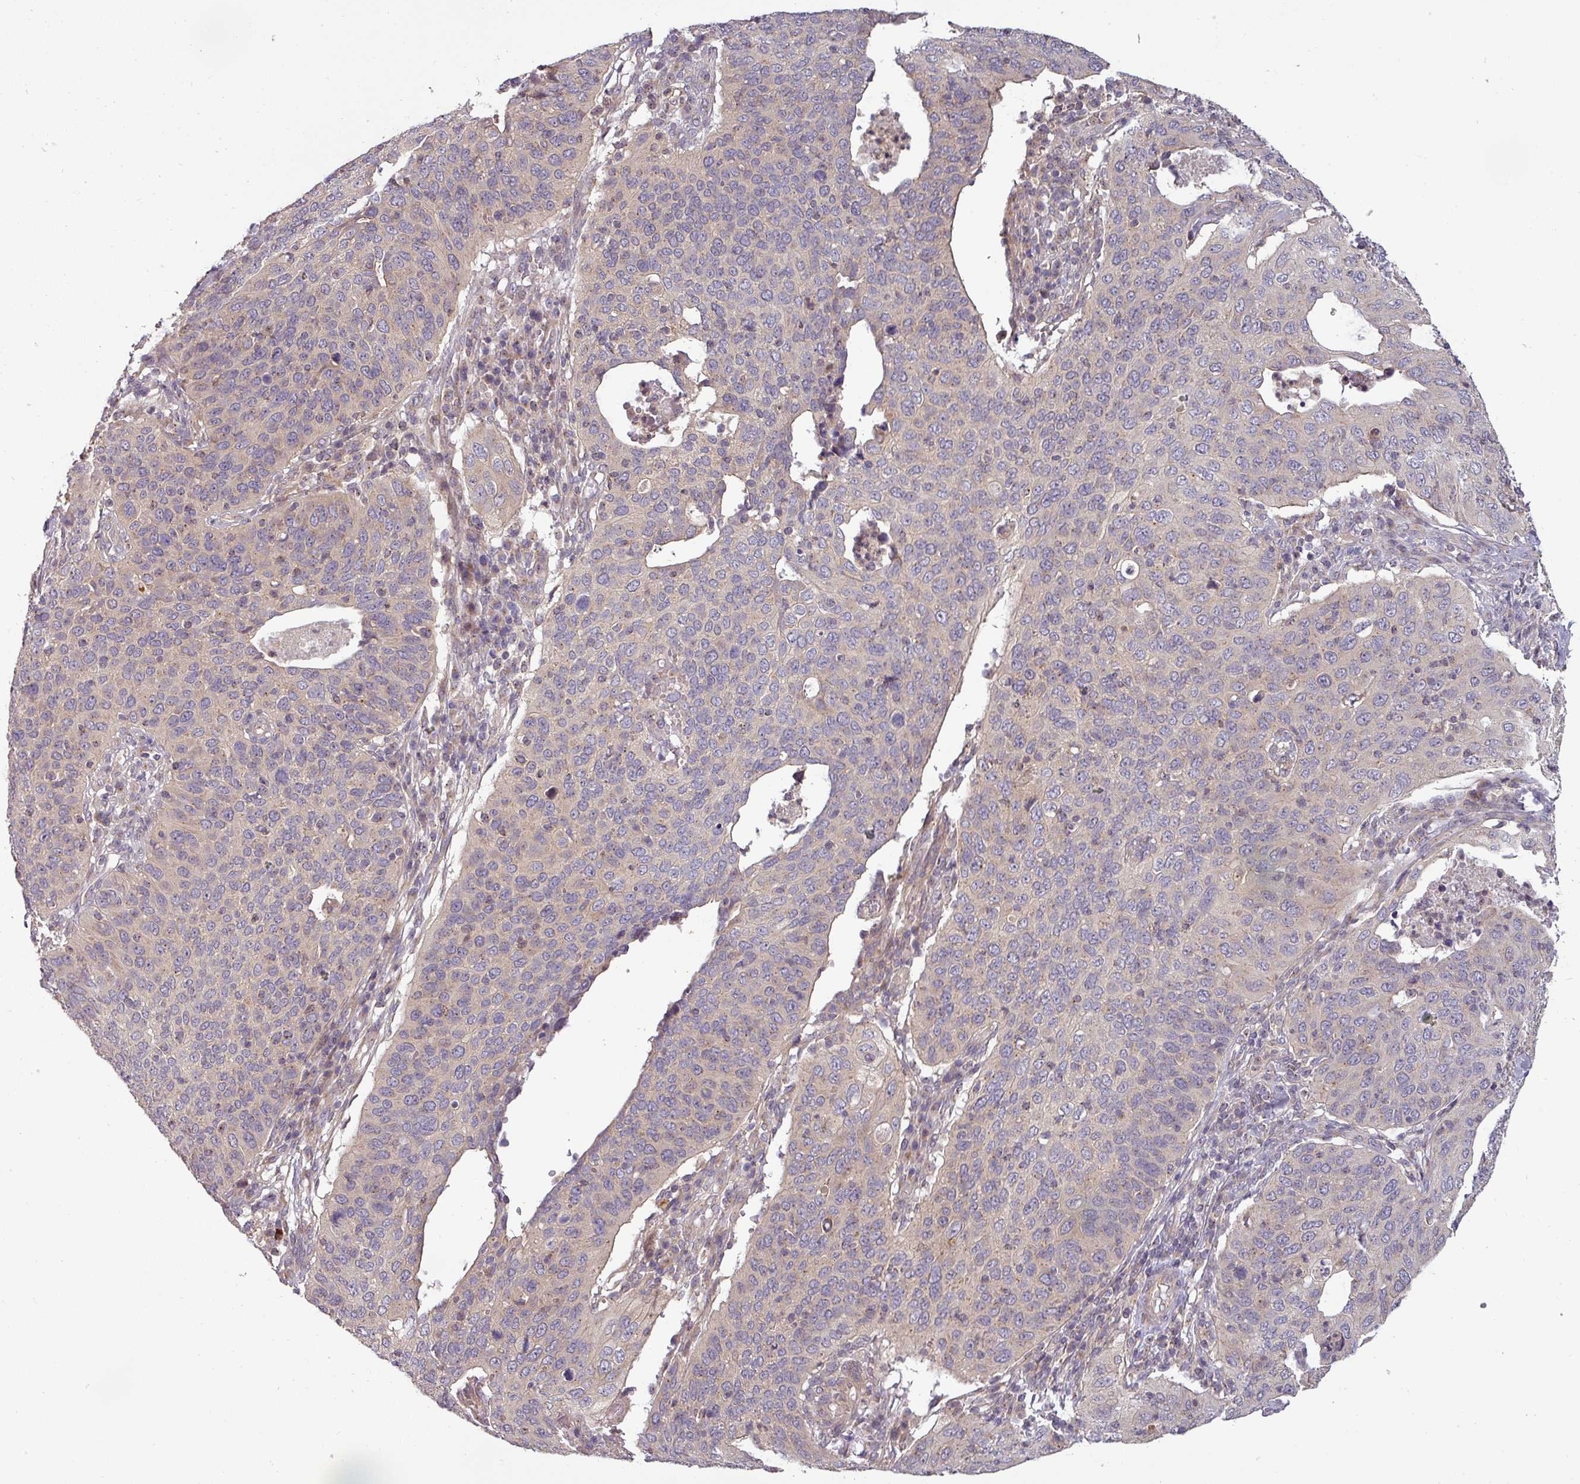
{"staining": {"intensity": "negative", "quantity": "none", "location": "none"}, "tissue": "cervical cancer", "cell_type": "Tumor cells", "image_type": "cancer", "snomed": [{"axis": "morphology", "description": "Squamous cell carcinoma, NOS"}, {"axis": "topography", "description": "Cervix"}], "caption": "There is no significant positivity in tumor cells of squamous cell carcinoma (cervical).", "gene": "NIN", "patient": {"sex": "female", "age": 36}}